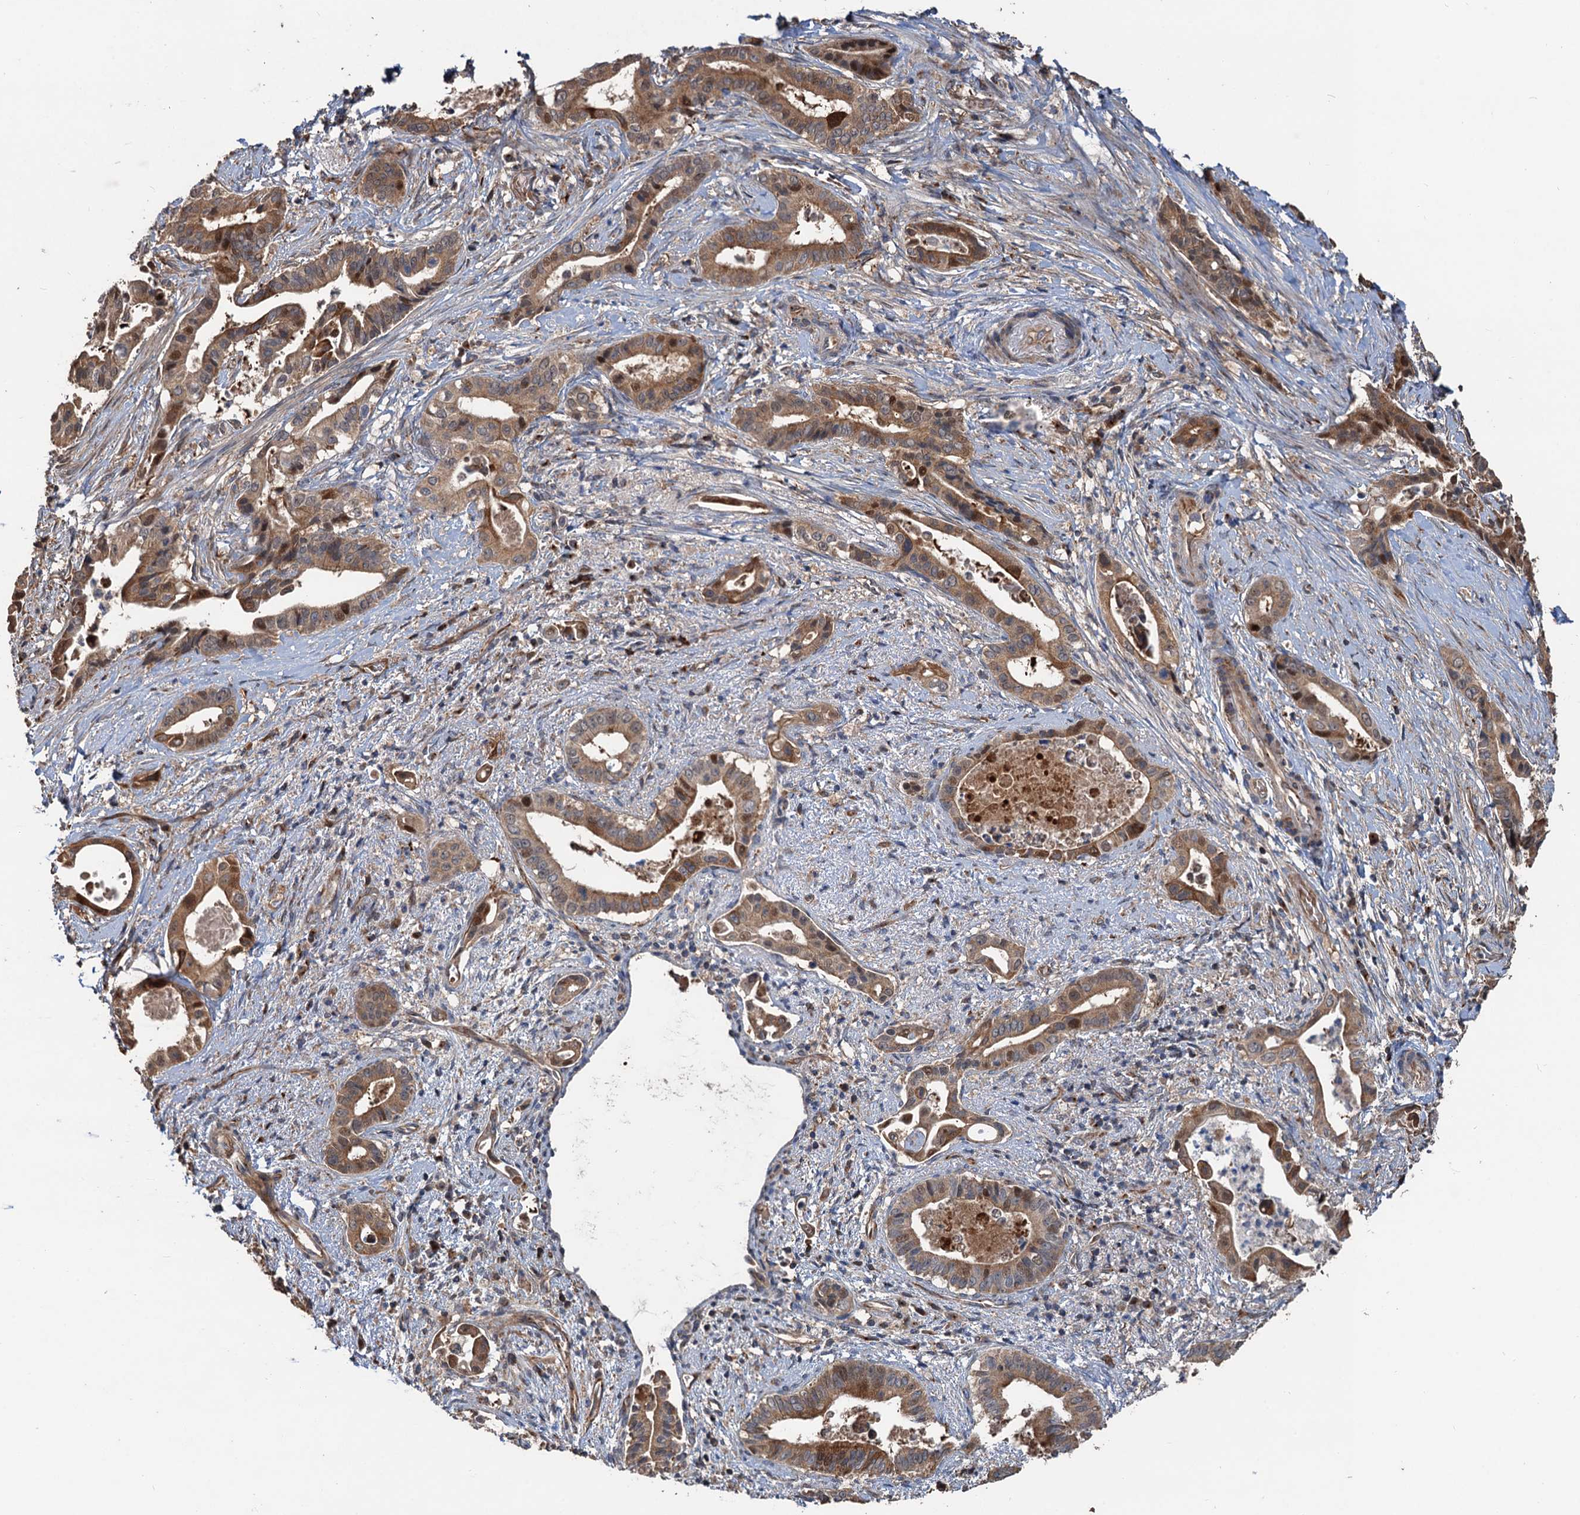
{"staining": {"intensity": "moderate", "quantity": ">75%", "location": "cytoplasmic/membranous,nuclear"}, "tissue": "pancreatic cancer", "cell_type": "Tumor cells", "image_type": "cancer", "snomed": [{"axis": "morphology", "description": "Adenocarcinoma, NOS"}, {"axis": "topography", "description": "Pancreas"}], "caption": "DAB immunohistochemical staining of pancreatic cancer (adenocarcinoma) demonstrates moderate cytoplasmic/membranous and nuclear protein positivity in approximately >75% of tumor cells. (Brightfield microscopy of DAB IHC at high magnification).", "gene": "DEXI", "patient": {"sex": "female", "age": 77}}